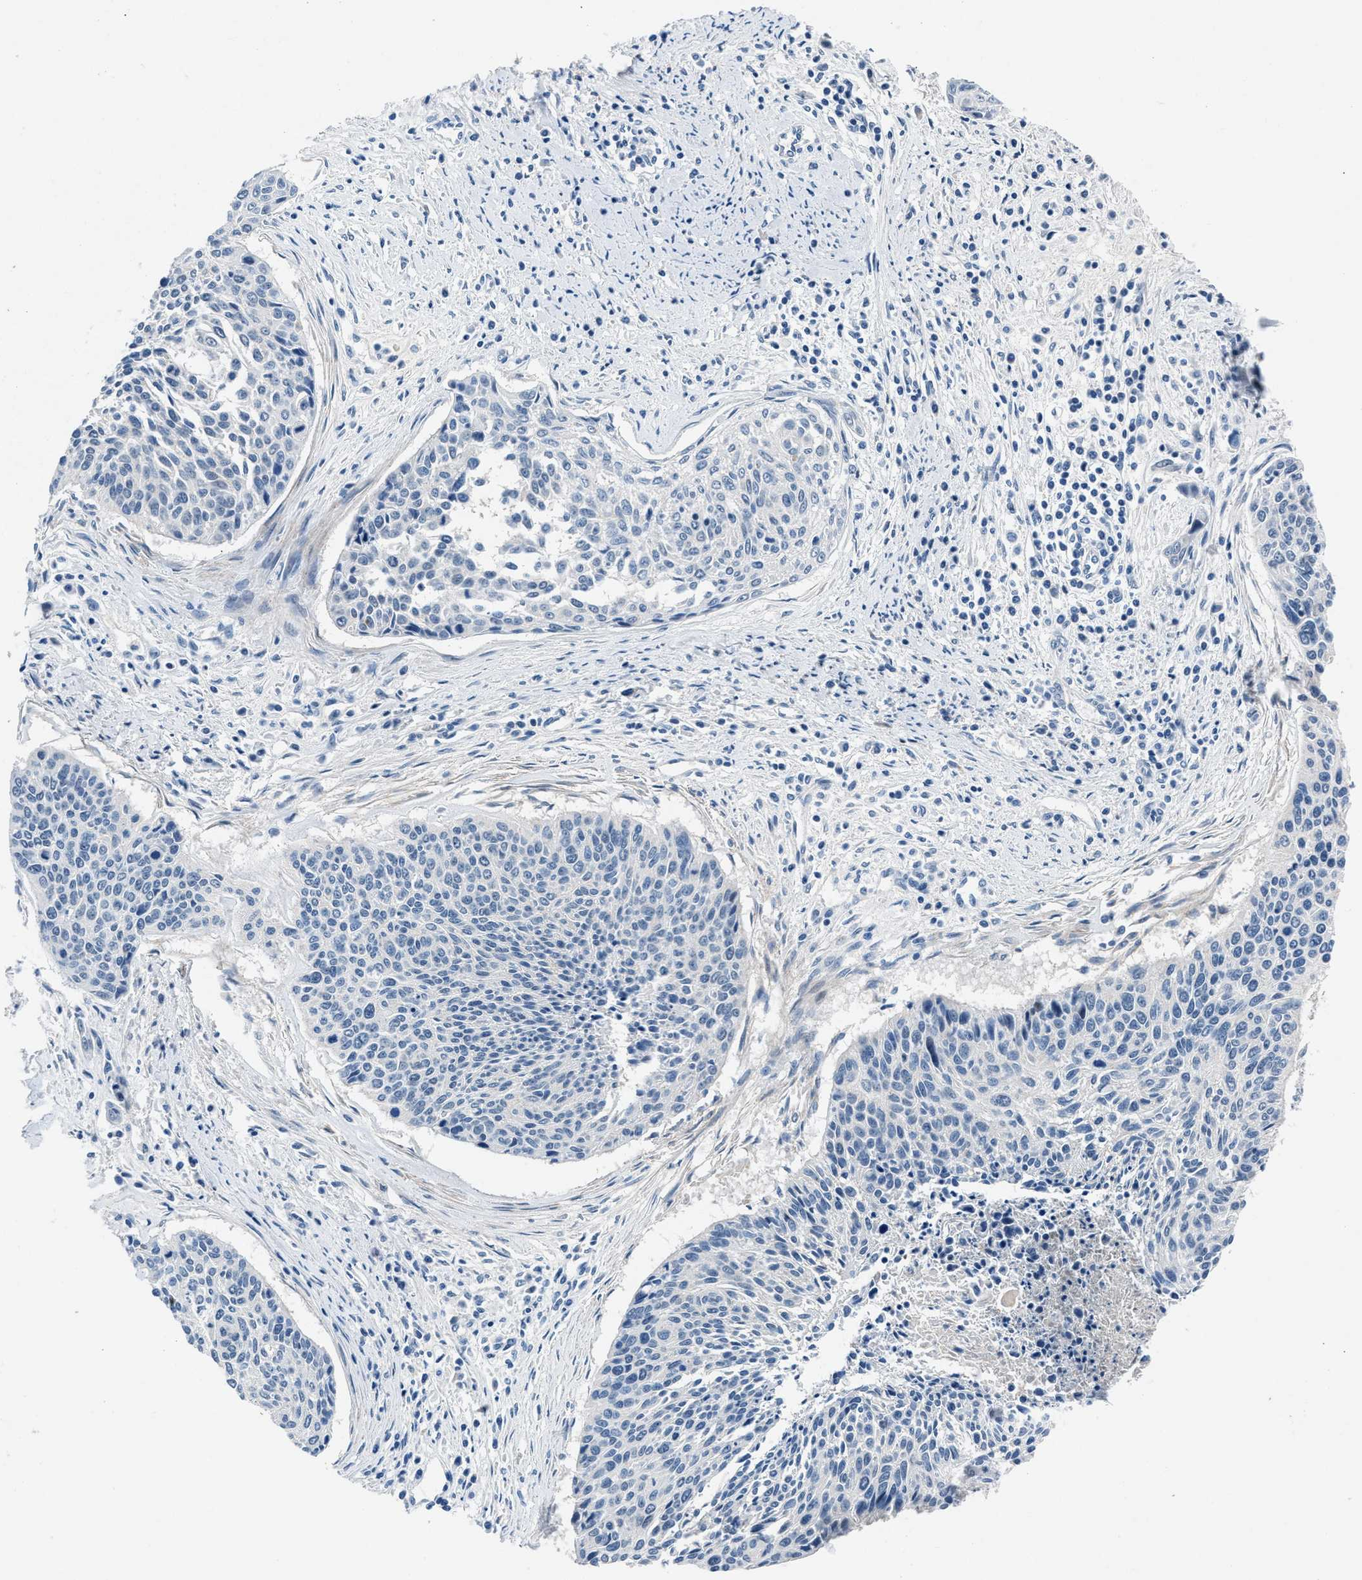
{"staining": {"intensity": "negative", "quantity": "none", "location": "none"}, "tissue": "cervical cancer", "cell_type": "Tumor cells", "image_type": "cancer", "snomed": [{"axis": "morphology", "description": "Squamous cell carcinoma, NOS"}, {"axis": "topography", "description": "Cervix"}], "caption": "A micrograph of human cervical squamous cell carcinoma is negative for staining in tumor cells.", "gene": "DENND6B", "patient": {"sex": "female", "age": 55}}